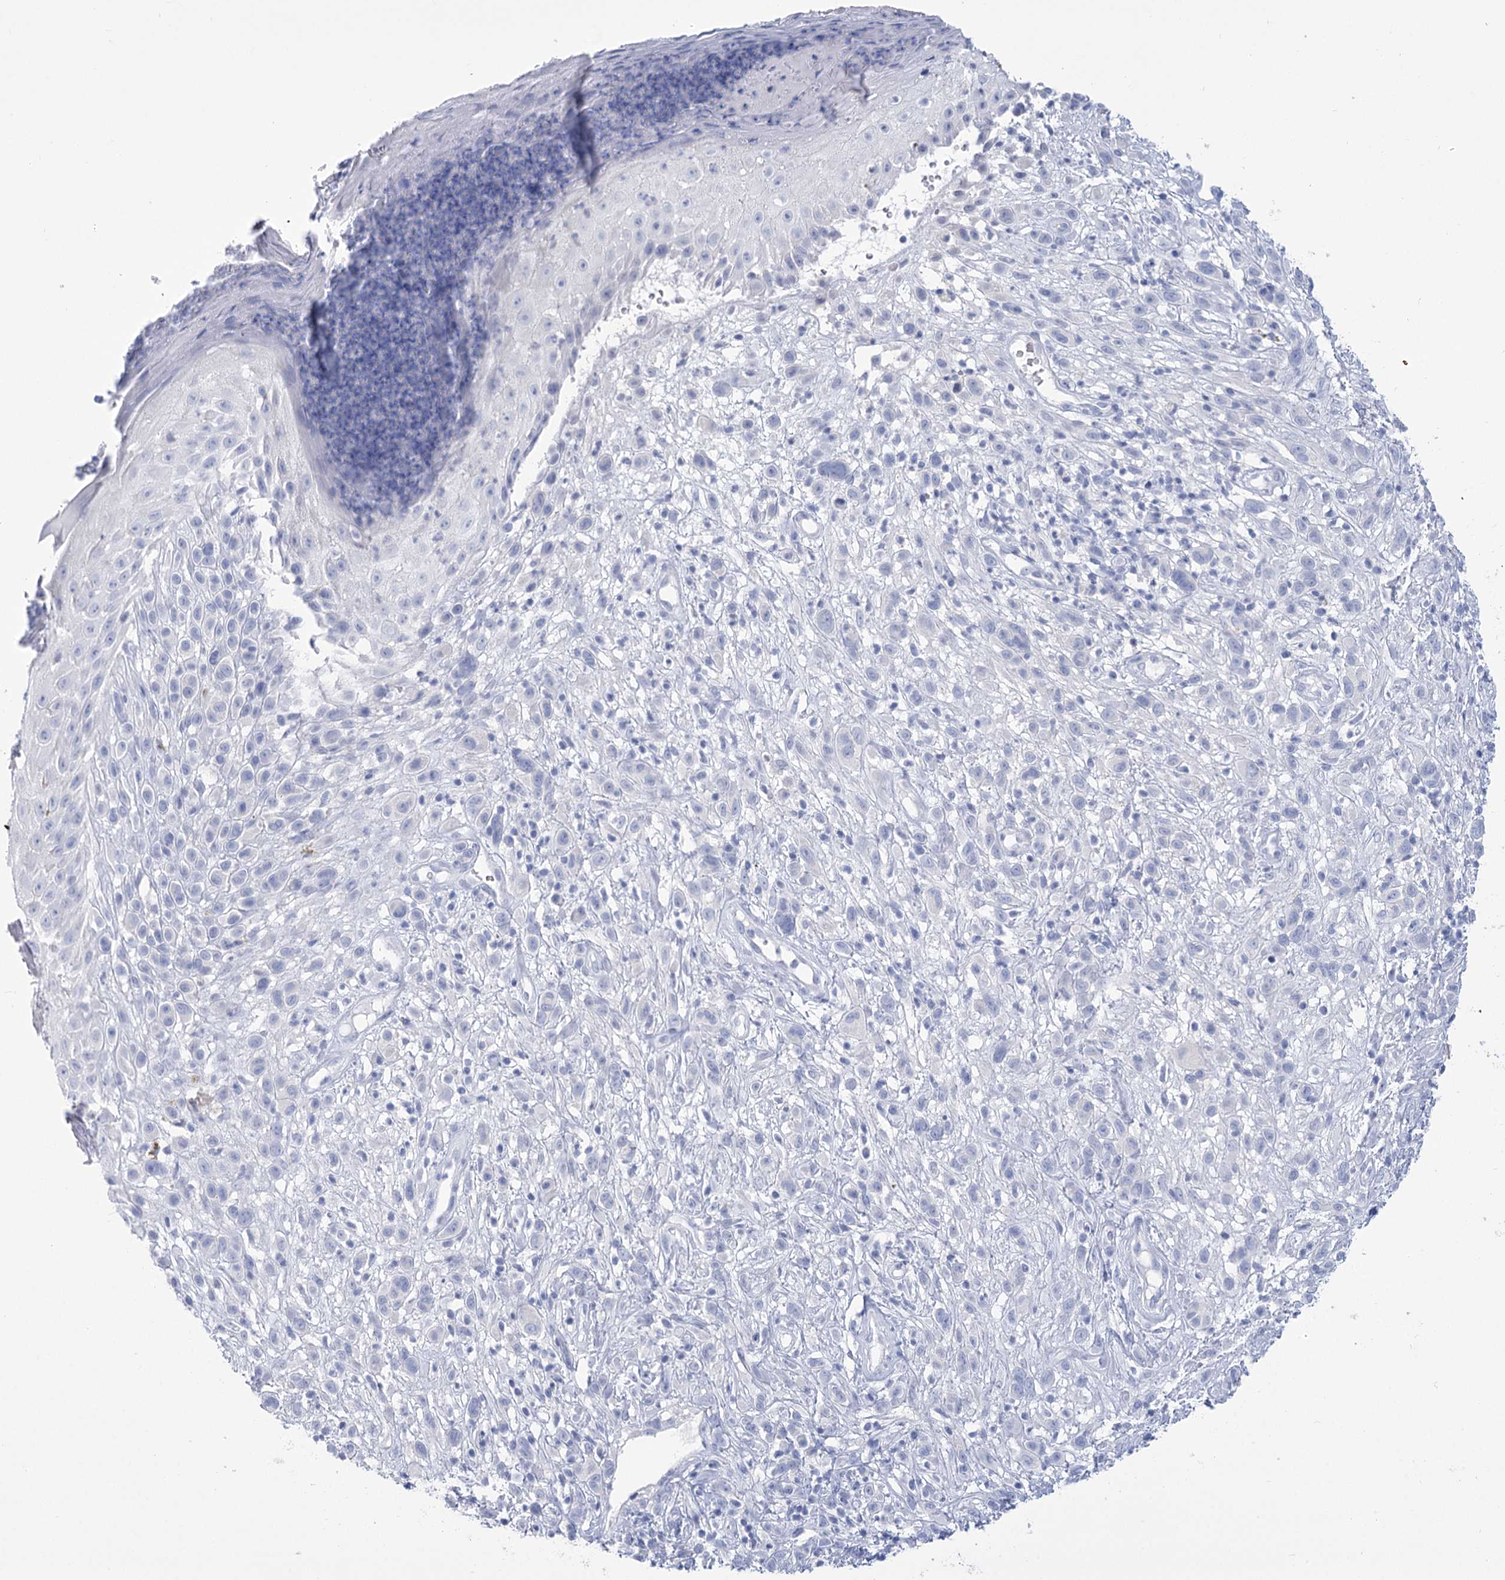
{"staining": {"intensity": "negative", "quantity": "none", "location": "none"}, "tissue": "melanoma", "cell_type": "Tumor cells", "image_type": "cancer", "snomed": [{"axis": "morphology", "description": "Malignant melanoma, NOS"}, {"axis": "topography", "description": "Skin of trunk"}], "caption": "An immunohistochemistry photomicrograph of melanoma is shown. There is no staining in tumor cells of melanoma.", "gene": "PBLD", "patient": {"sex": "male", "age": 71}}